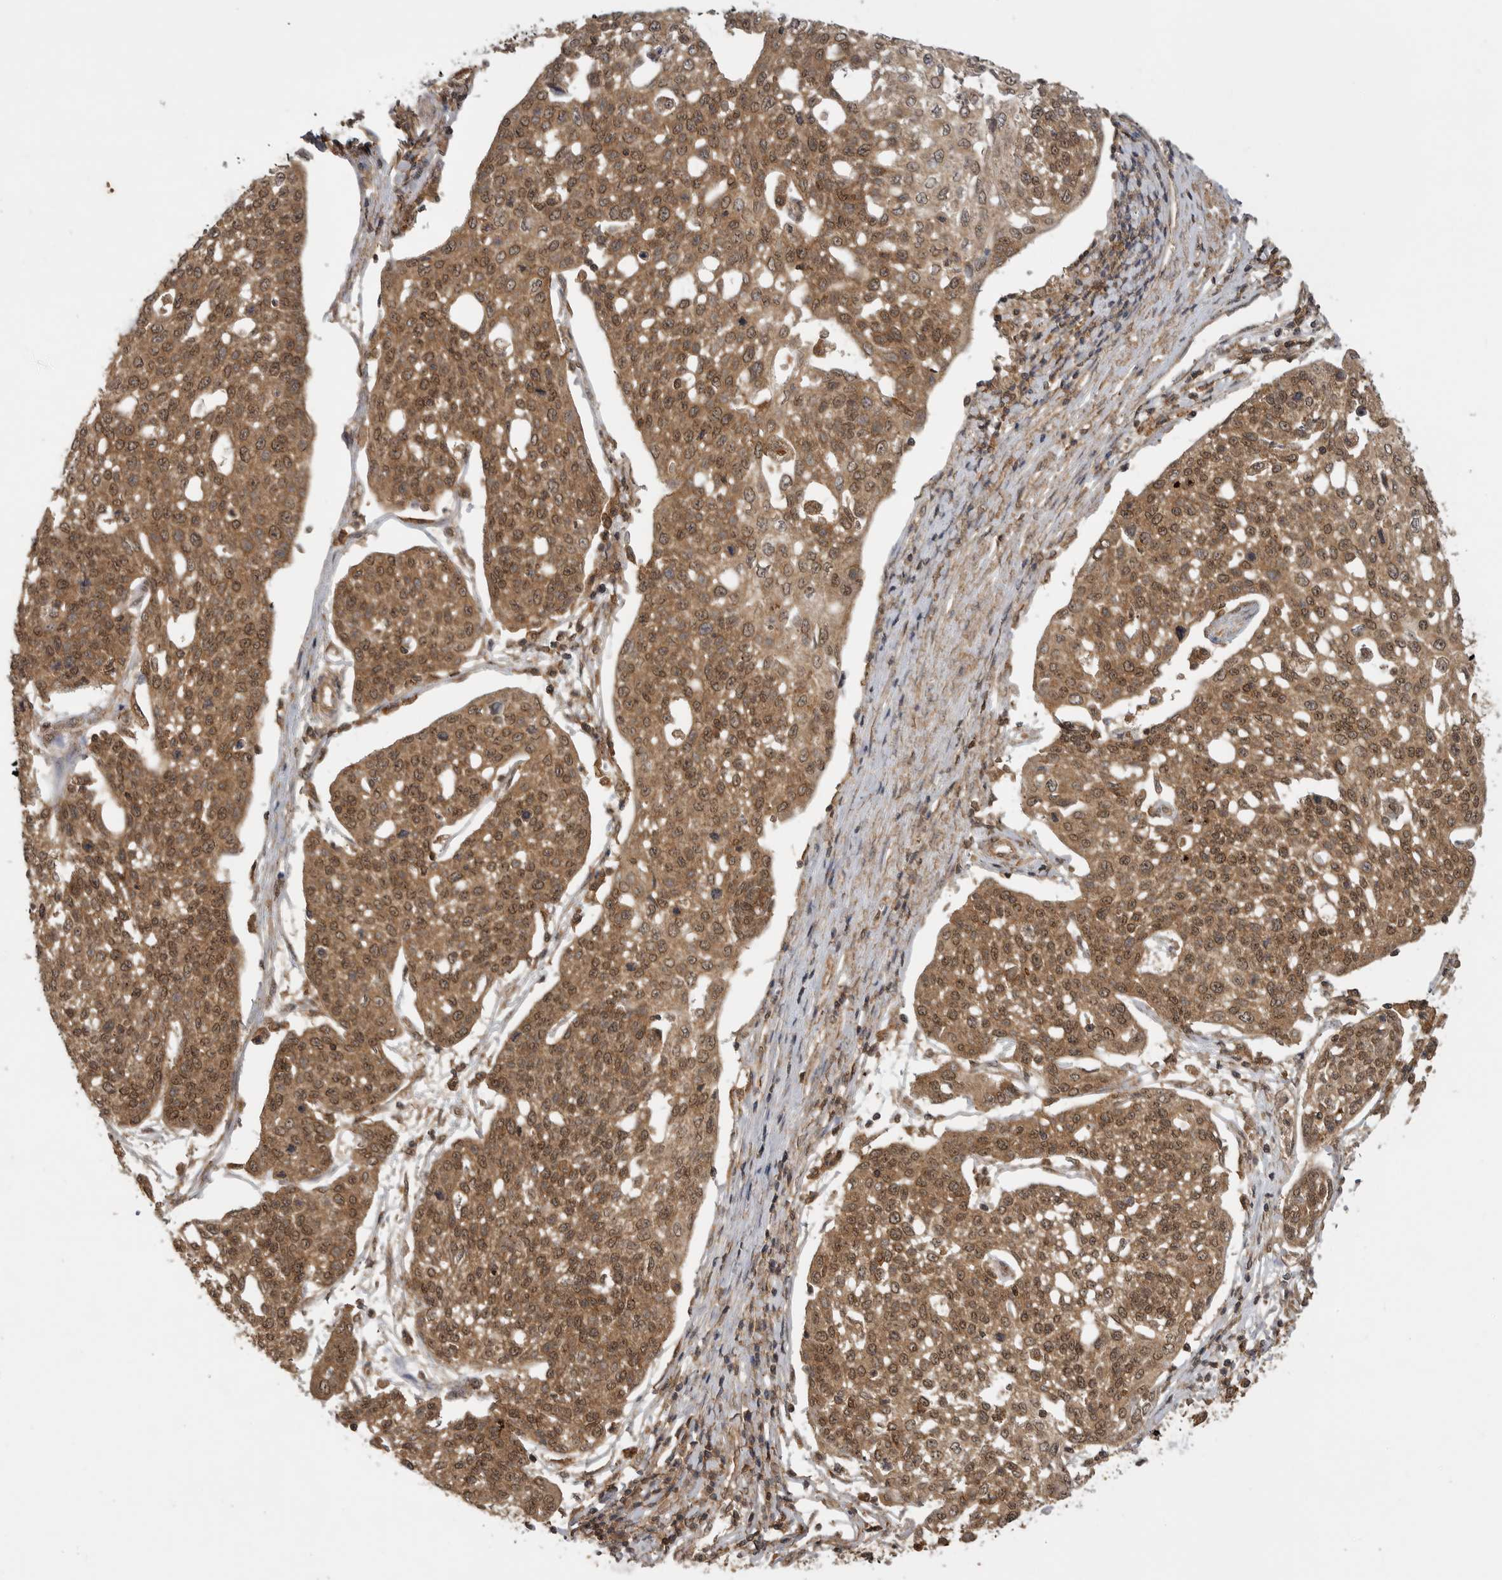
{"staining": {"intensity": "moderate", "quantity": ">75%", "location": "cytoplasmic/membranous,nuclear"}, "tissue": "cervical cancer", "cell_type": "Tumor cells", "image_type": "cancer", "snomed": [{"axis": "morphology", "description": "Squamous cell carcinoma, NOS"}, {"axis": "topography", "description": "Cervix"}], "caption": "Immunohistochemistry (IHC) of human cervical squamous cell carcinoma shows medium levels of moderate cytoplasmic/membranous and nuclear positivity in about >75% of tumor cells. Nuclei are stained in blue.", "gene": "ICOSLG", "patient": {"sex": "female", "age": 34}}